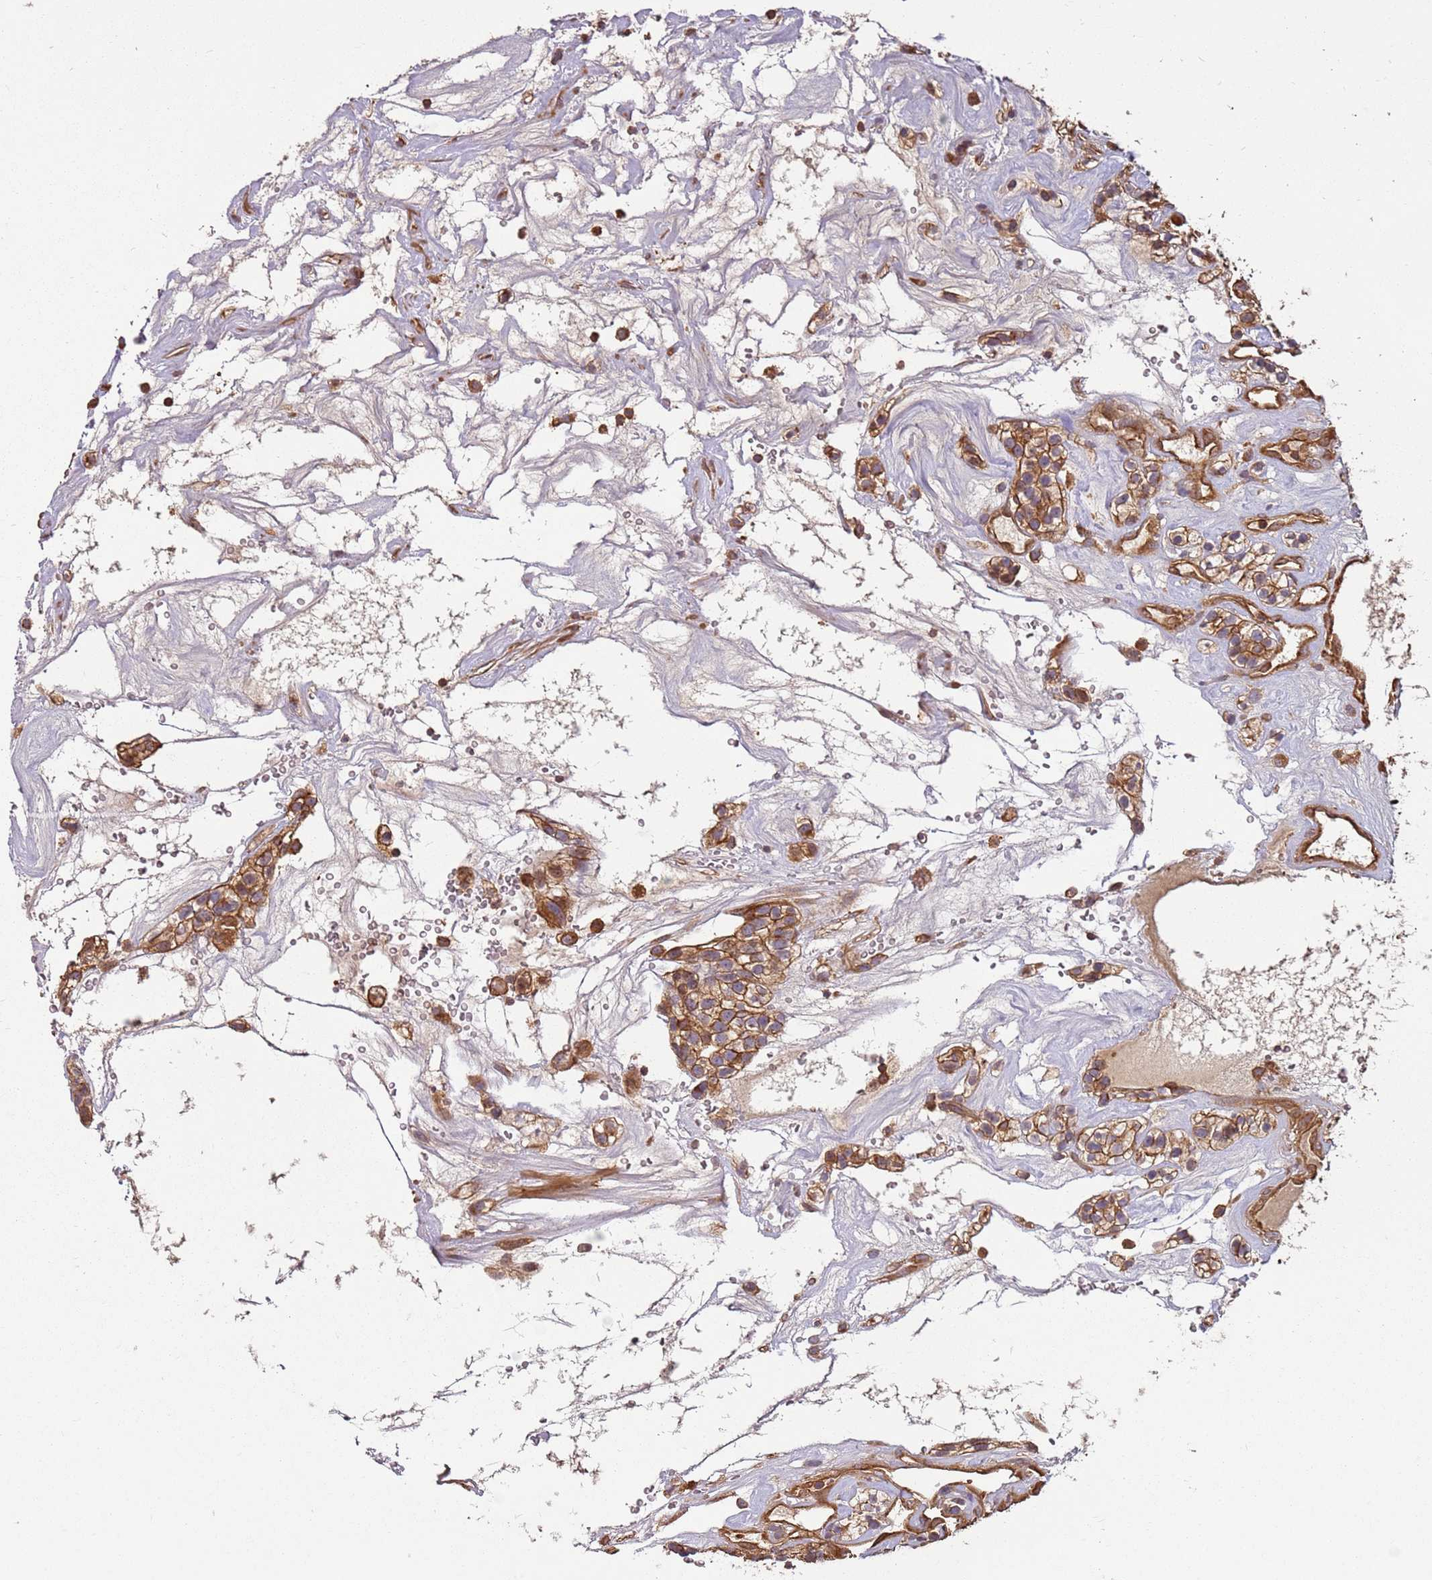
{"staining": {"intensity": "moderate", "quantity": ">75%", "location": "cytoplasmic/membranous"}, "tissue": "renal cancer", "cell_type": "Tumor cells", "image_type": "cancer", "snomed": [{"axis": "morphology", "description": "Adenocarcinoma, NOS"}, {"axis": "topography", "description": "Kidney"}], "caption": "This photomicrograph demonstrates IHC staining of human adenocarcinoma (renal), with medium moderate cytoplasmic/membranous expression in approximately >75% of tumor cells.", "gene": "ACVR2A", "patient": {"sex": "female", "age": 57}}